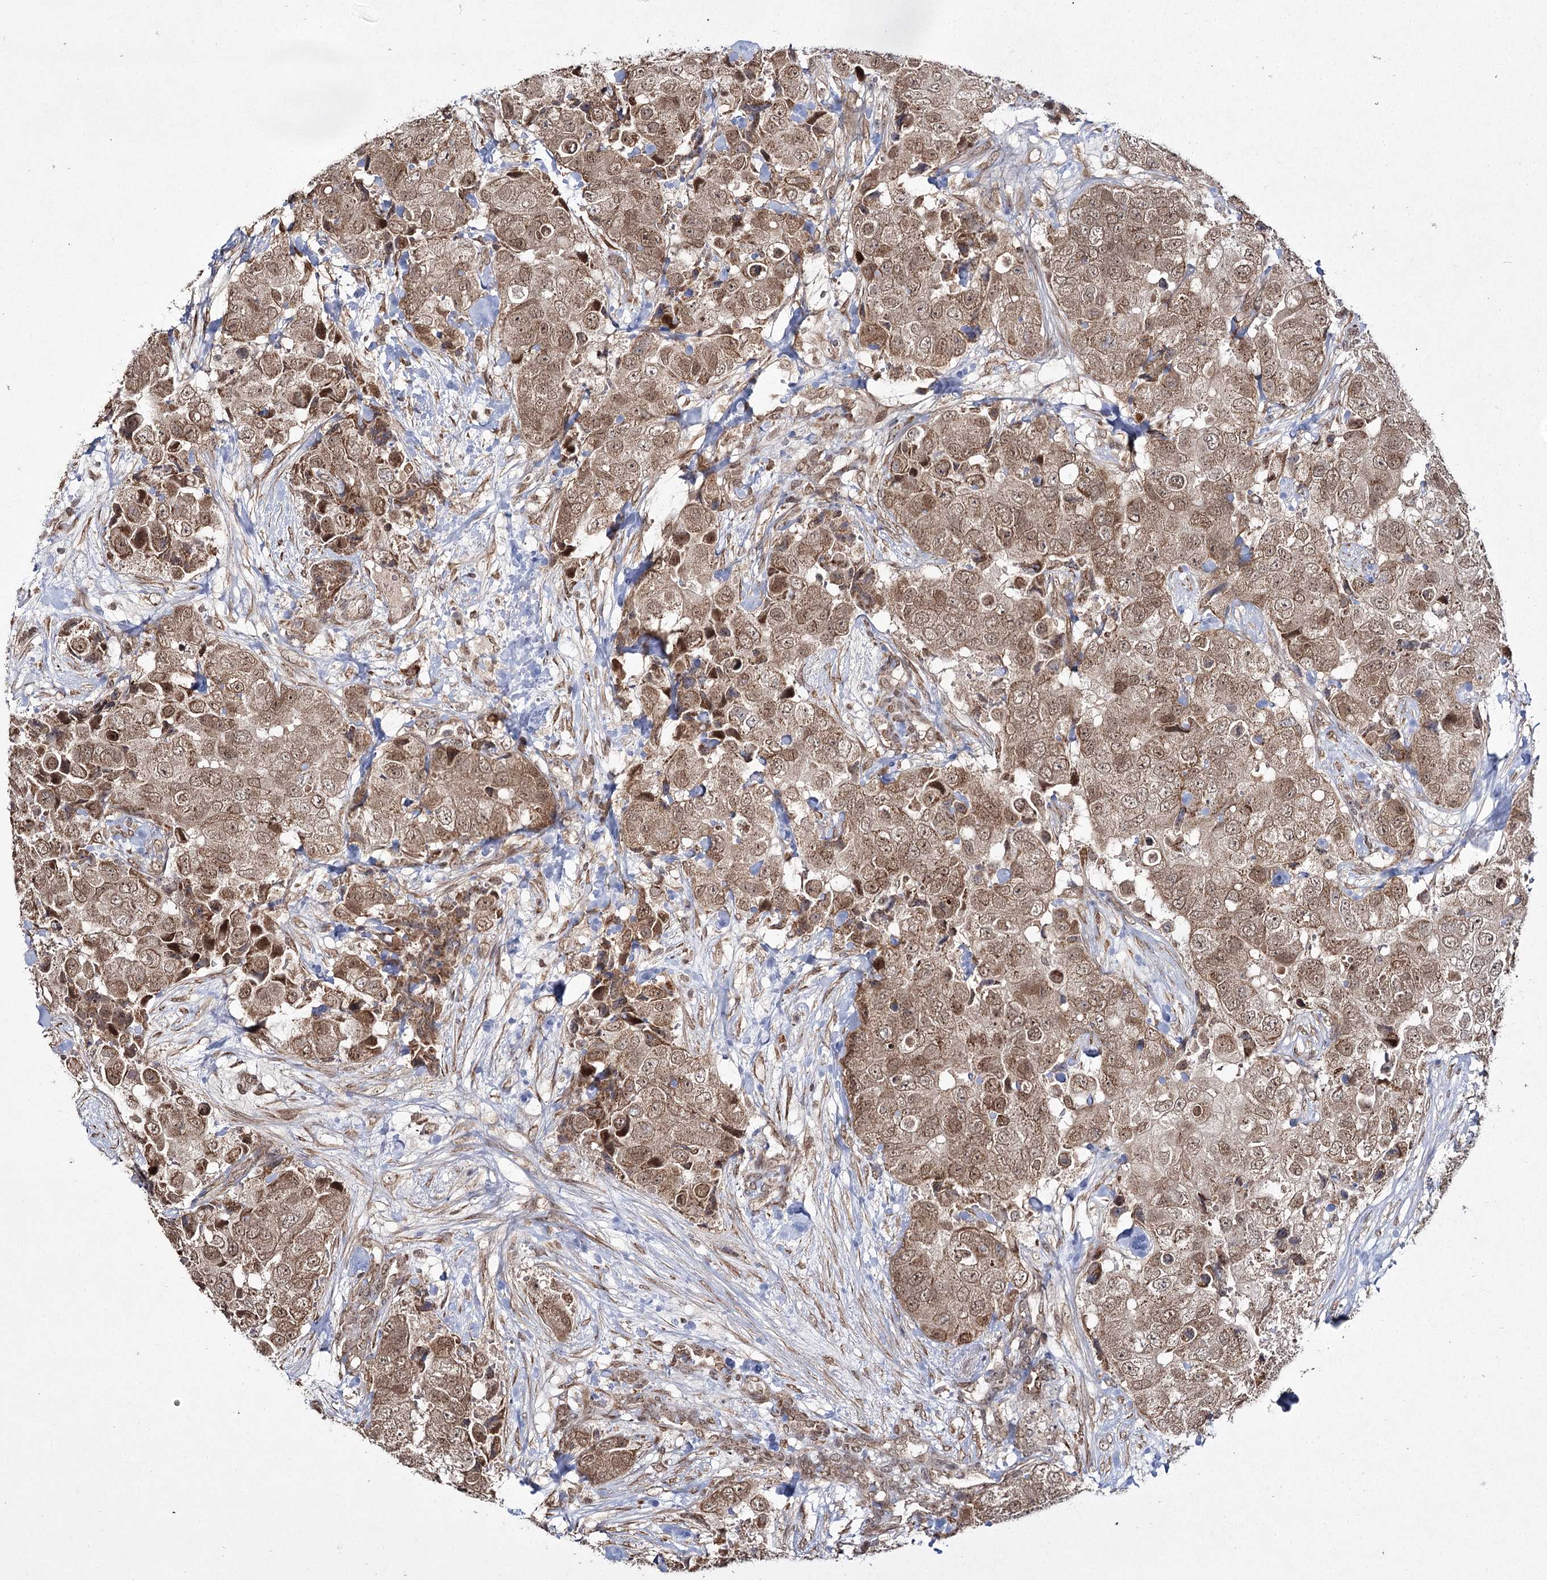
{"staining": {"intensity": "moderate", "quantity": ">75%", "location": "cytoplasmic/membranous,nuclear"}, "tissue": "breast cancer", "cell_type": "Tumor cells", "image_type": "cancer", "snomed": [{"axis": "morphology", "description": "Duct carcinoma"}, {"axis": "topography", "description": "Breast"}], "caption": "Immunohistochemistry (IHC) micrograph of human breast invasive ductal carcinoma stained for a protein (brown), which demonstrates medium levels of moderate cytoplasmic/membranous and nuclear staining in approximately >75% of tumor cells.", "gene": "TRNT1", "patient": {"sex": "female", "age": 62}}